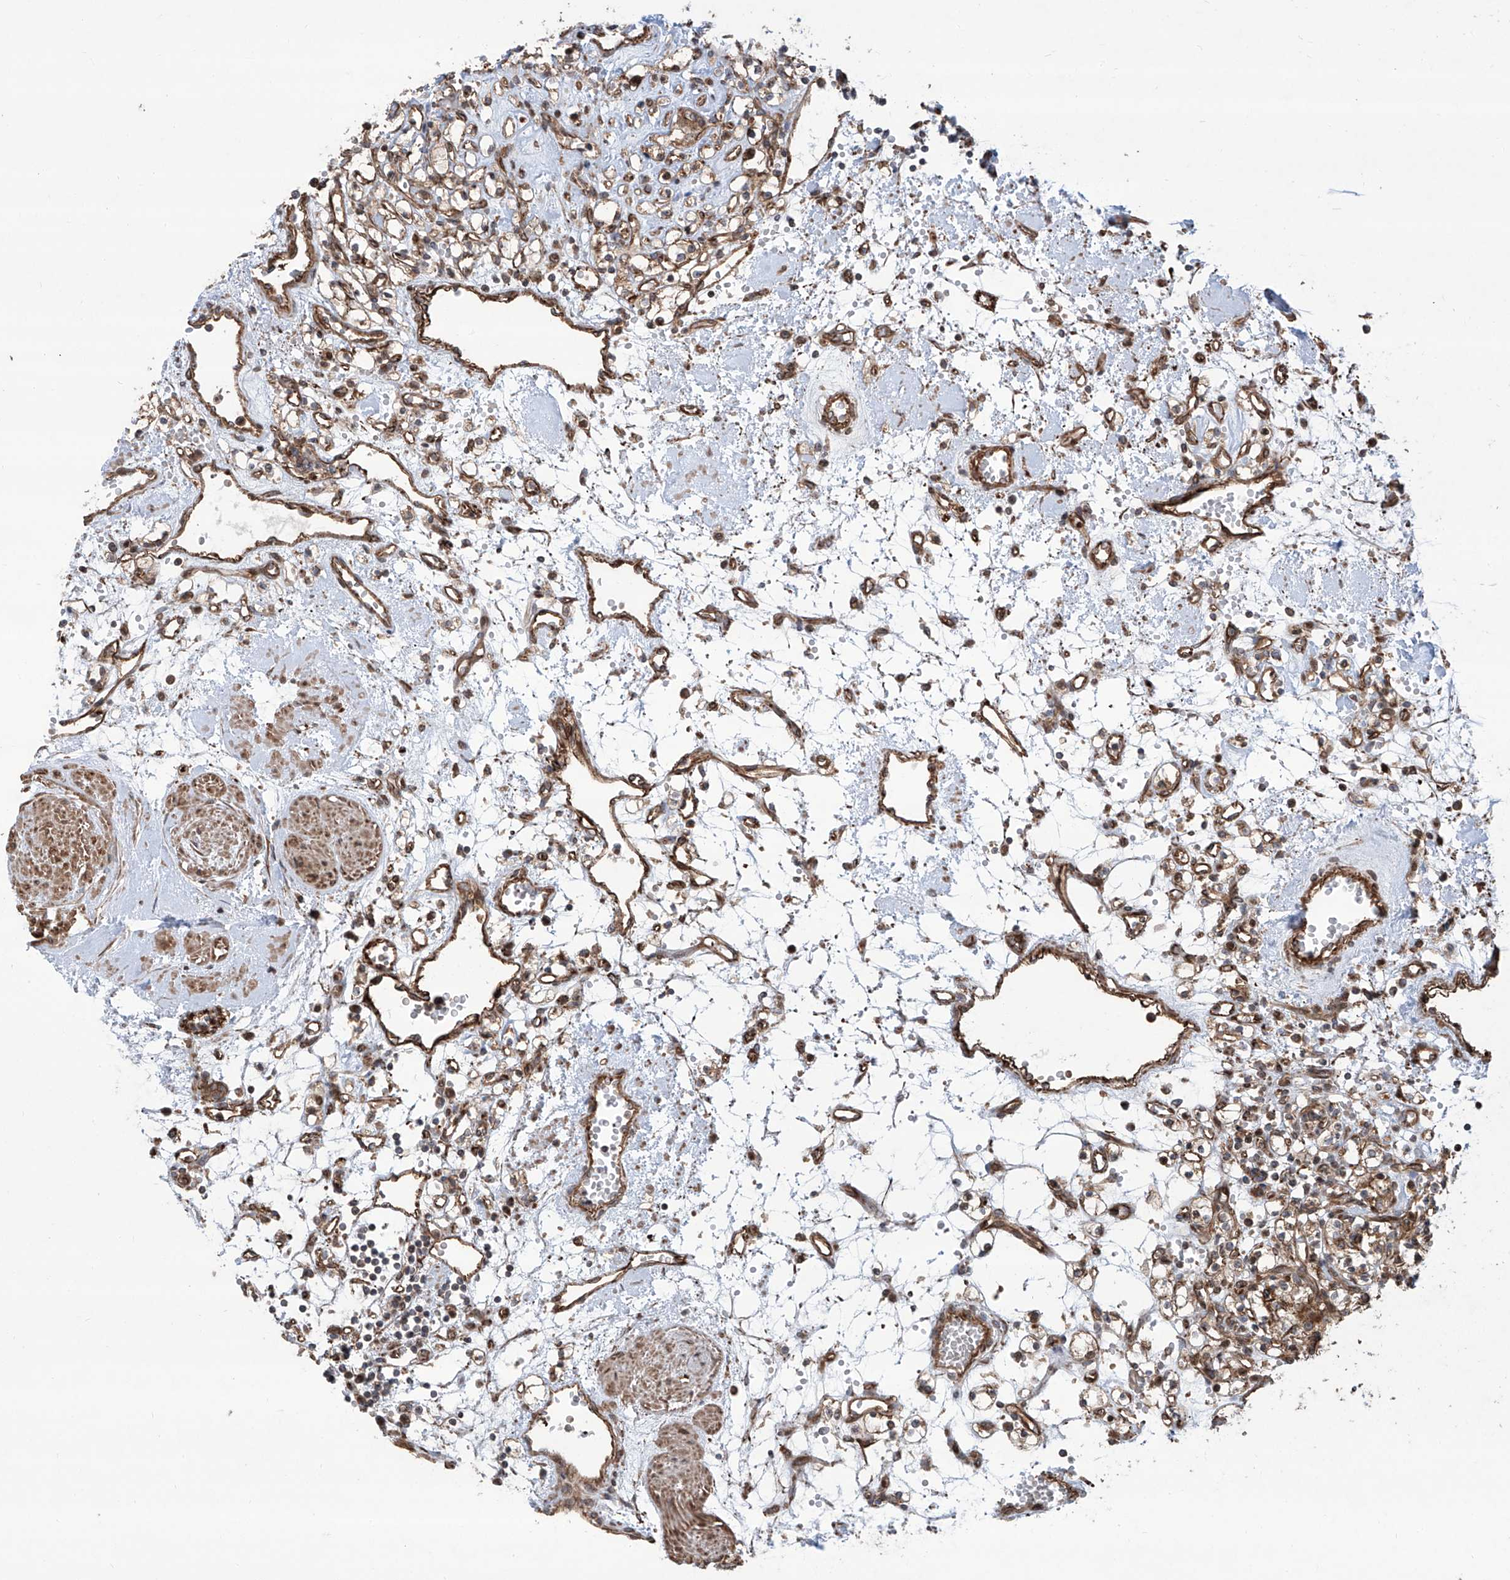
{"staining": {"intensity": "moderate", "quantity": ">75%", "location": "cytoplasmic/membranous"}, "tissue": "renal cancer", "cell_type": "Tumor cells", "image_type": "cancer", "snomed": [{"axis": "morphology", "description": "Adenocarcinoma, NOS"}, {"axis": "topography", "description": "Kidney"}], "caption": "Immunohistochemical staining of renal cancer demonstrates medium levels of moderate cytoplasmic/membranous positivity in approximately >75% of tumor cells. The protein is stained brown, and the nuclei are stained in blue (DAB IHC with brightfield microscopy, high magnification).", "gene": "APAF1", "patient": {"sex": "female", "age": 59}}